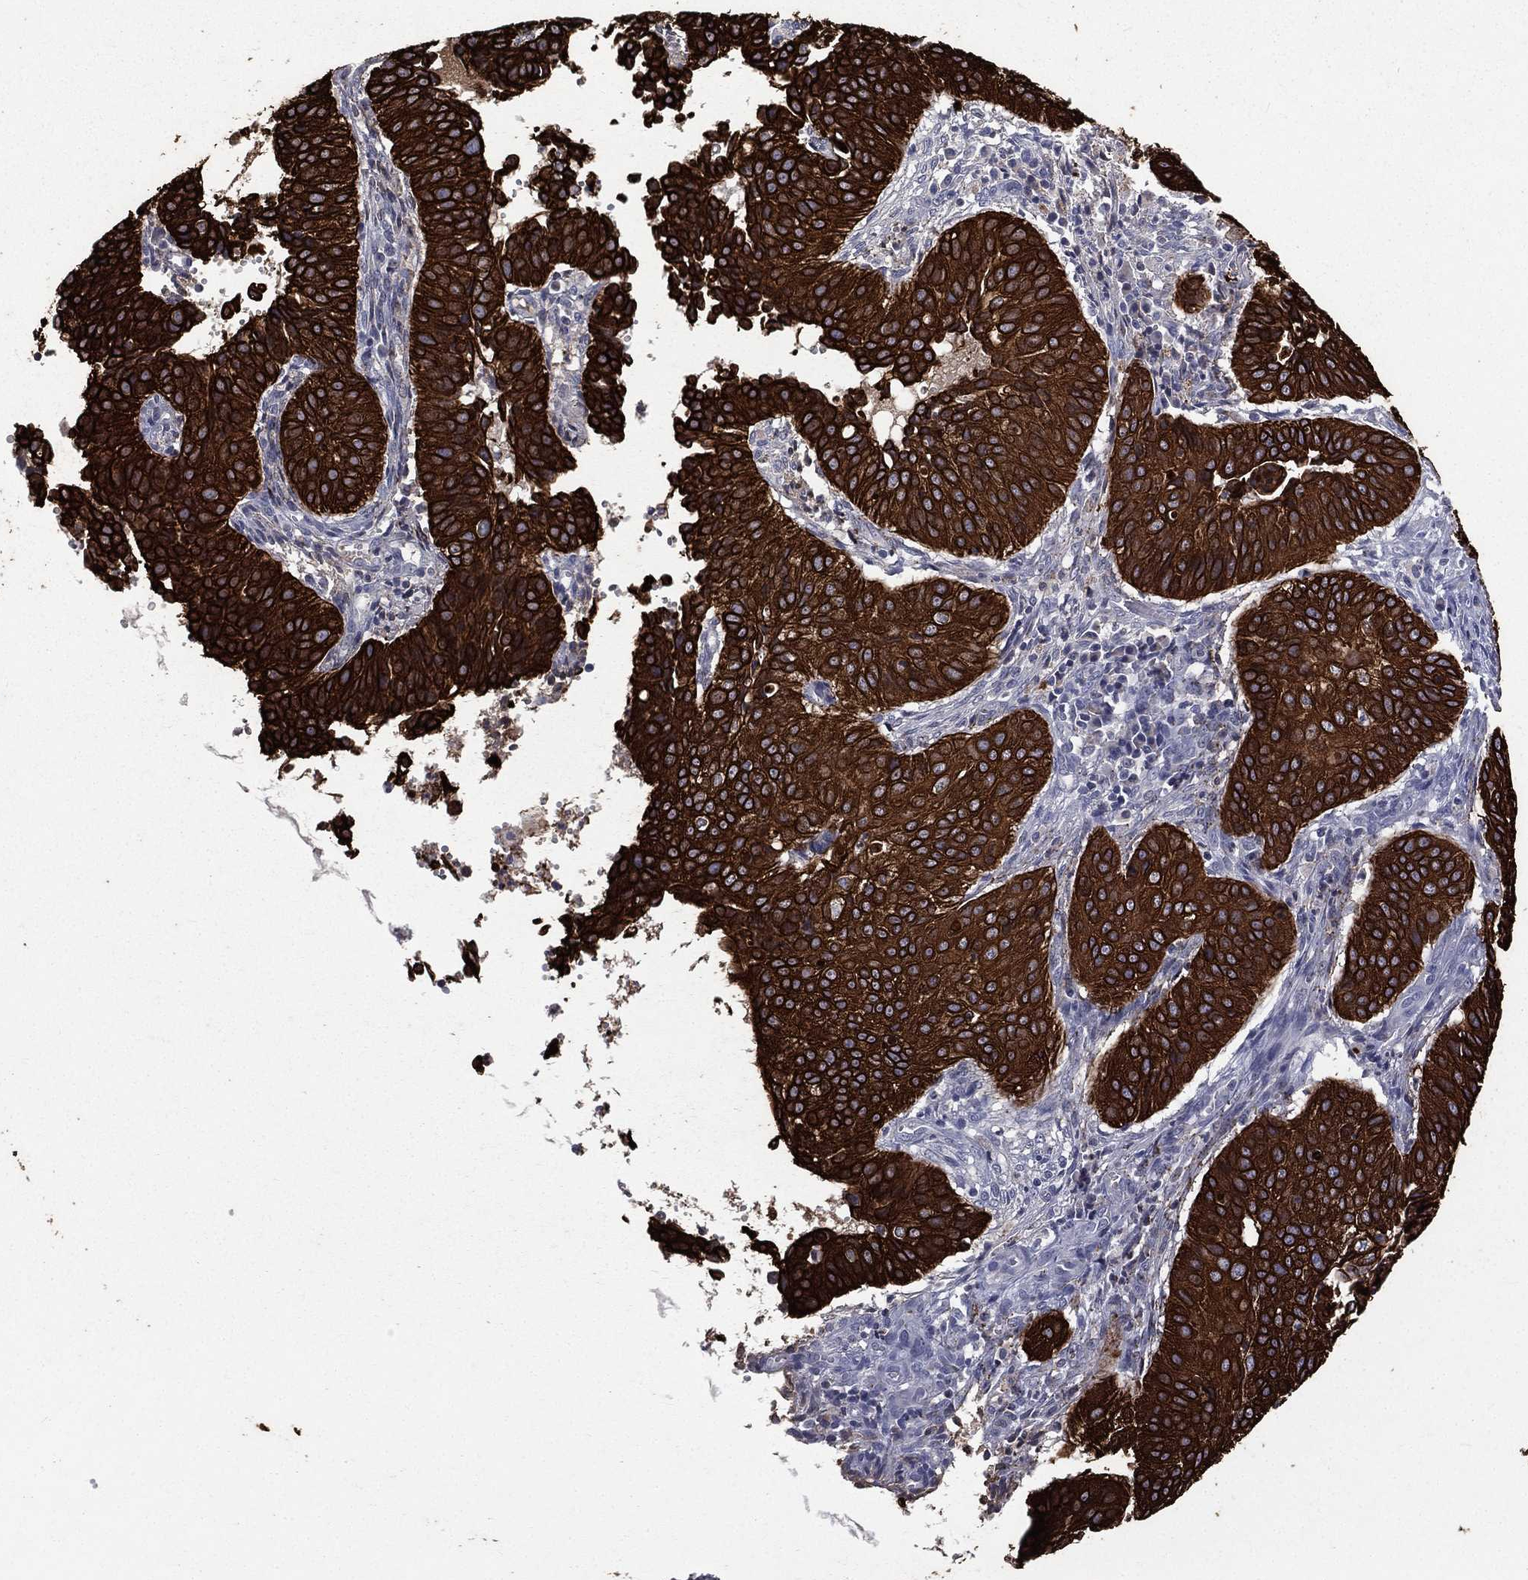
{"staining": {"intensity": "strong", "quantity": ">75%", "location": "cytoplasmic/membranous"}, "tissue": "cervical cancer", "cell_type": "Tumor cells", "image_type": "cancer", "snomed": [{"axis": "morphology", "description": "Normal tissue, NOS"}, {"axis": "morphology", "description": "Squamous cell carcinoma, NOS"}, {"axis": "topography", "description": "Cervix"}], "caption": "A histopathology image of human cervical squamous cell carcinoma stained for a protein demonstrates strong cytoplasmic/membranous brown staining in tumor cells. (DAB (3,3'-diaminobenzidine) = brown stain, brightfield microscopy at high magnification).", "gene": "KRT7", "patient": {"sex": "female", "age": 39}}